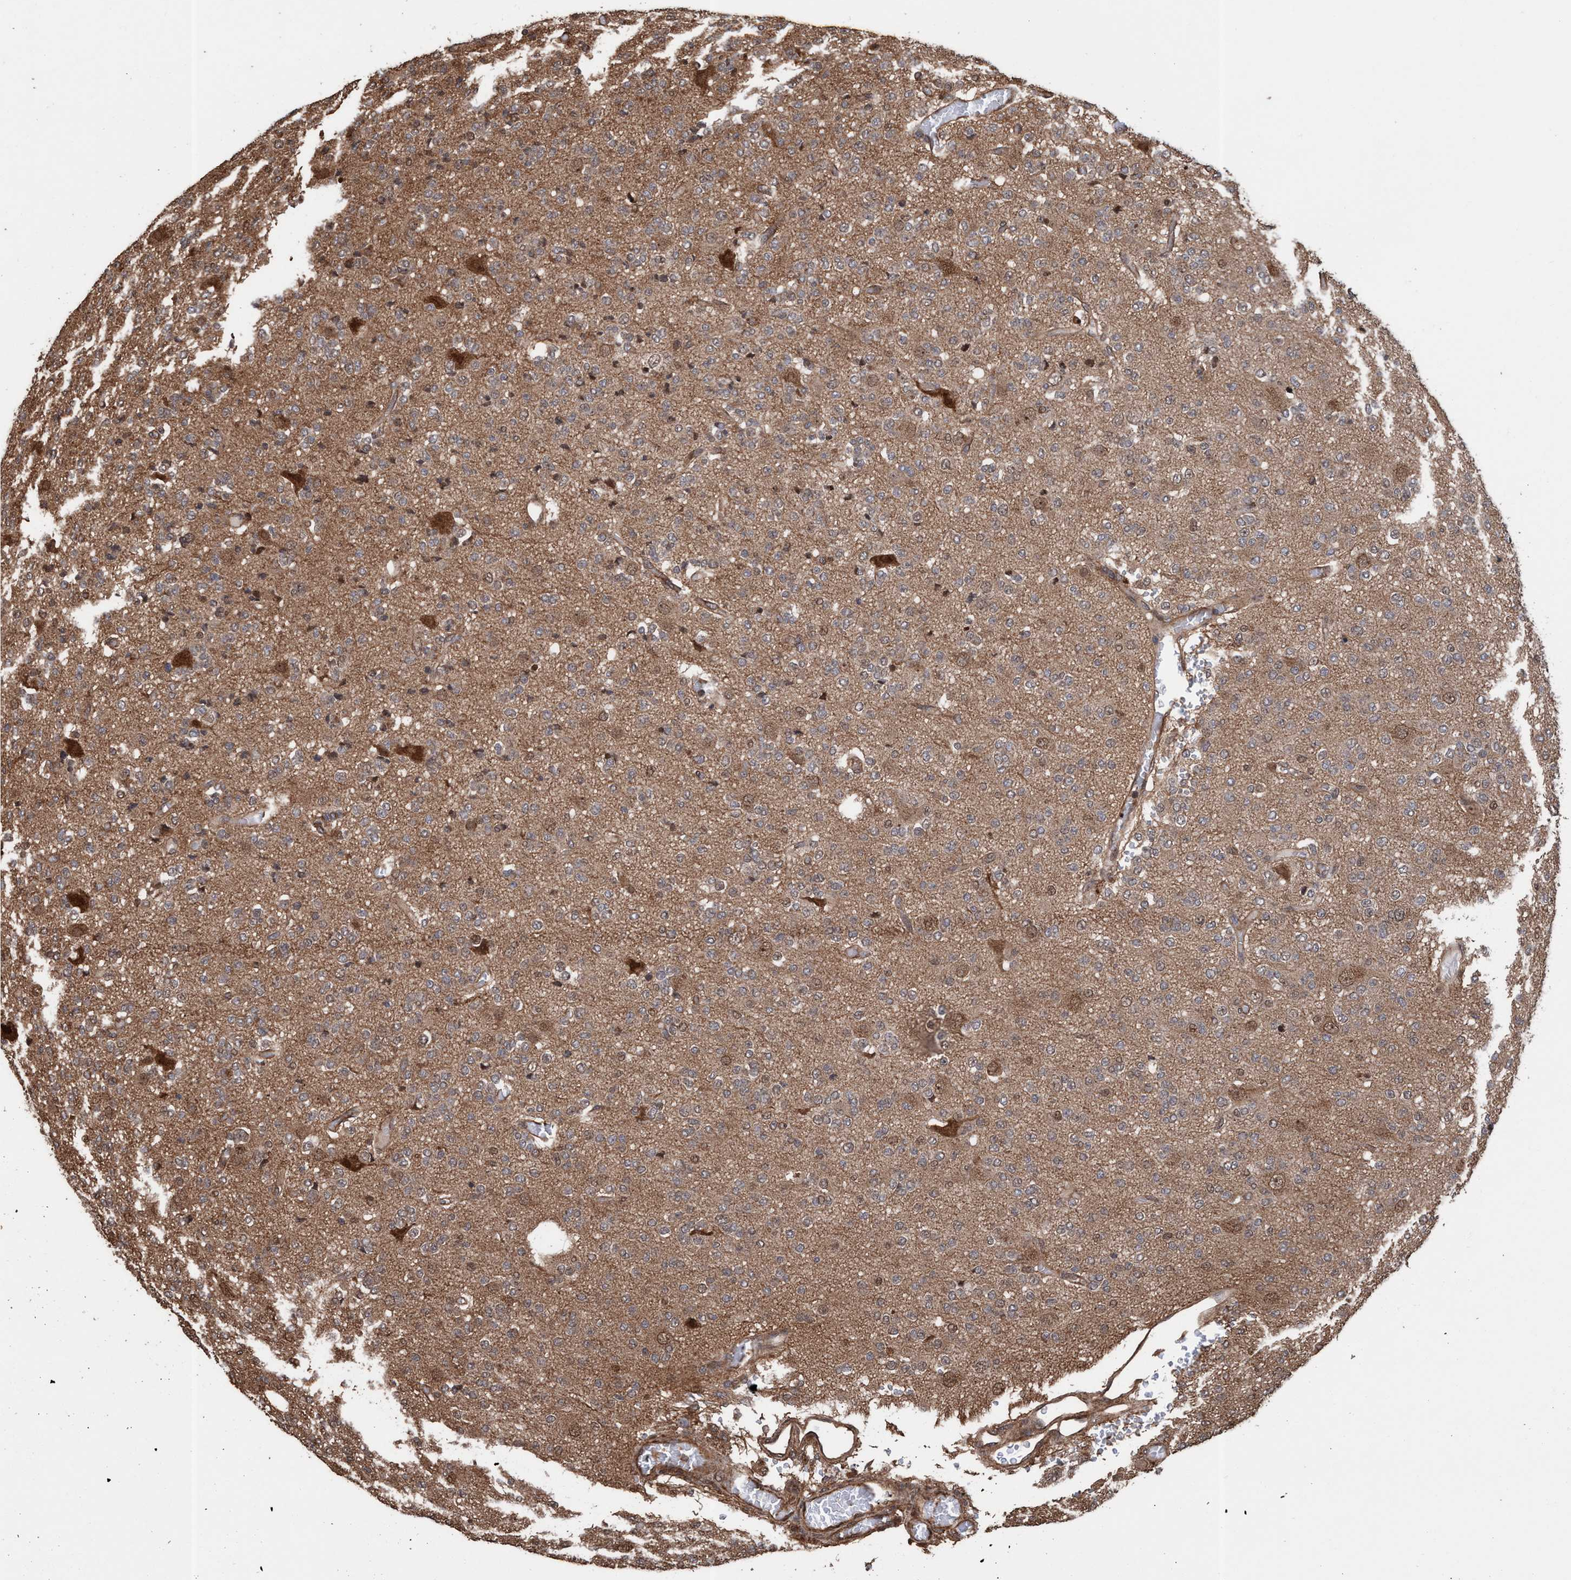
{"staining": {"intensity": "weak", "quantity": "<25%", "location": "nuclear"}, "tissue": "glioma", "cell_type": "Tumor cells", "image_type": "cancer", "snomed": [{"axis": "morphology", "description": "Glioma, malignant, Low grade"}, {"axis": "topography", "description": "Brain"}], "caption": "This micrograph is of glioma stained with IHC to label a protein in brown with the nuclei are counter-stained blue. There is no positivity in tumor cells. (Stains: DAB (3,3'-diaminobenzidine) IHC with hematoxylin counter stain, Microscopy: brightfield microscopy at high magnification).", "gene": "TRPC7", "patient": {"sex": "male", "age": 38}}